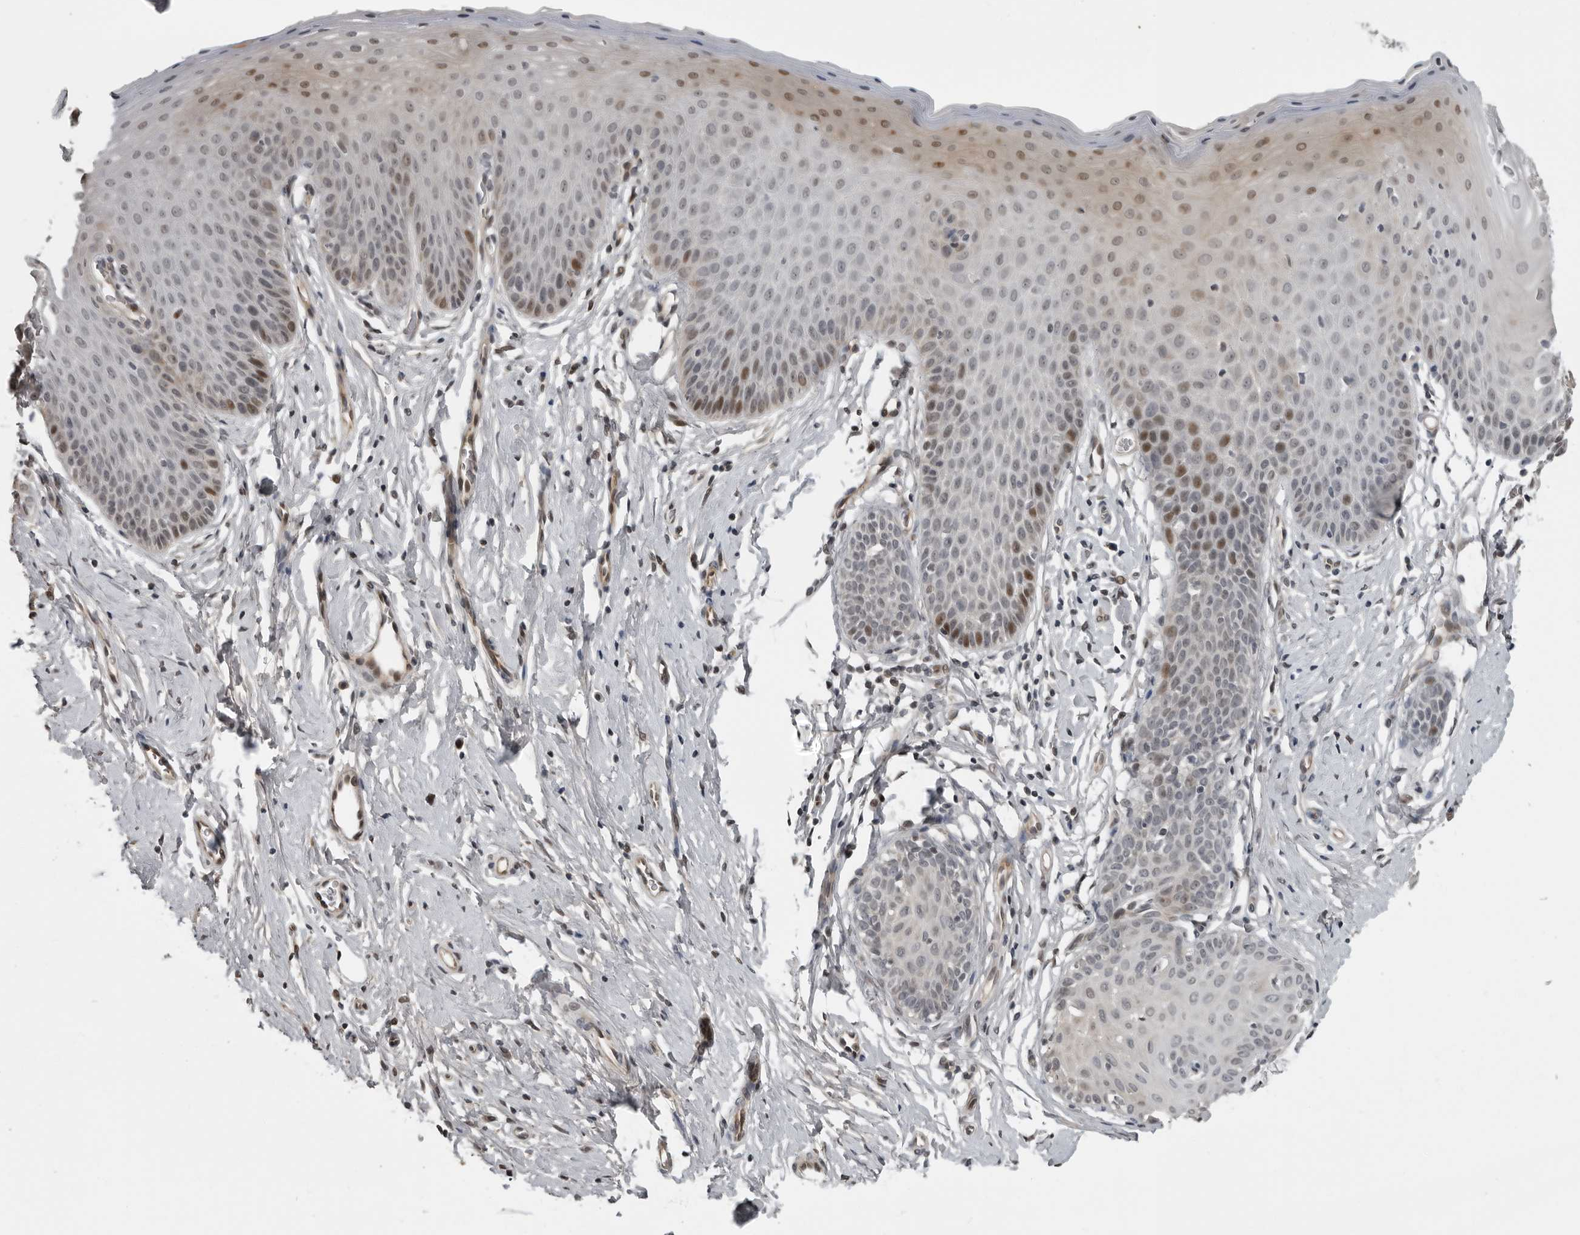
{"staining": {"intensity": "negative", "quantity": "none", "location": "none"}, "tissue": "cervix", "cell_type": "Glandular cells", "image_type": "normal", "snomed": [{"axis": "morphology", "description": "Normal tissue, NOS"}, {"axis": "topography", "description": "Cervix"}], "caption": "This image is of unremarkable cervix stained with IHC to label a protein in brown with the nuclei are counter-stained blue. There is no positivity in glandular cells. The staining was performed using DAB to visualize the protein expression in brown, while the nuclei were stained in blue with hematoxylin (Magnification: 20x).", "gene": "PRRX2", "patient": {"sex": "female", "age": 36}}